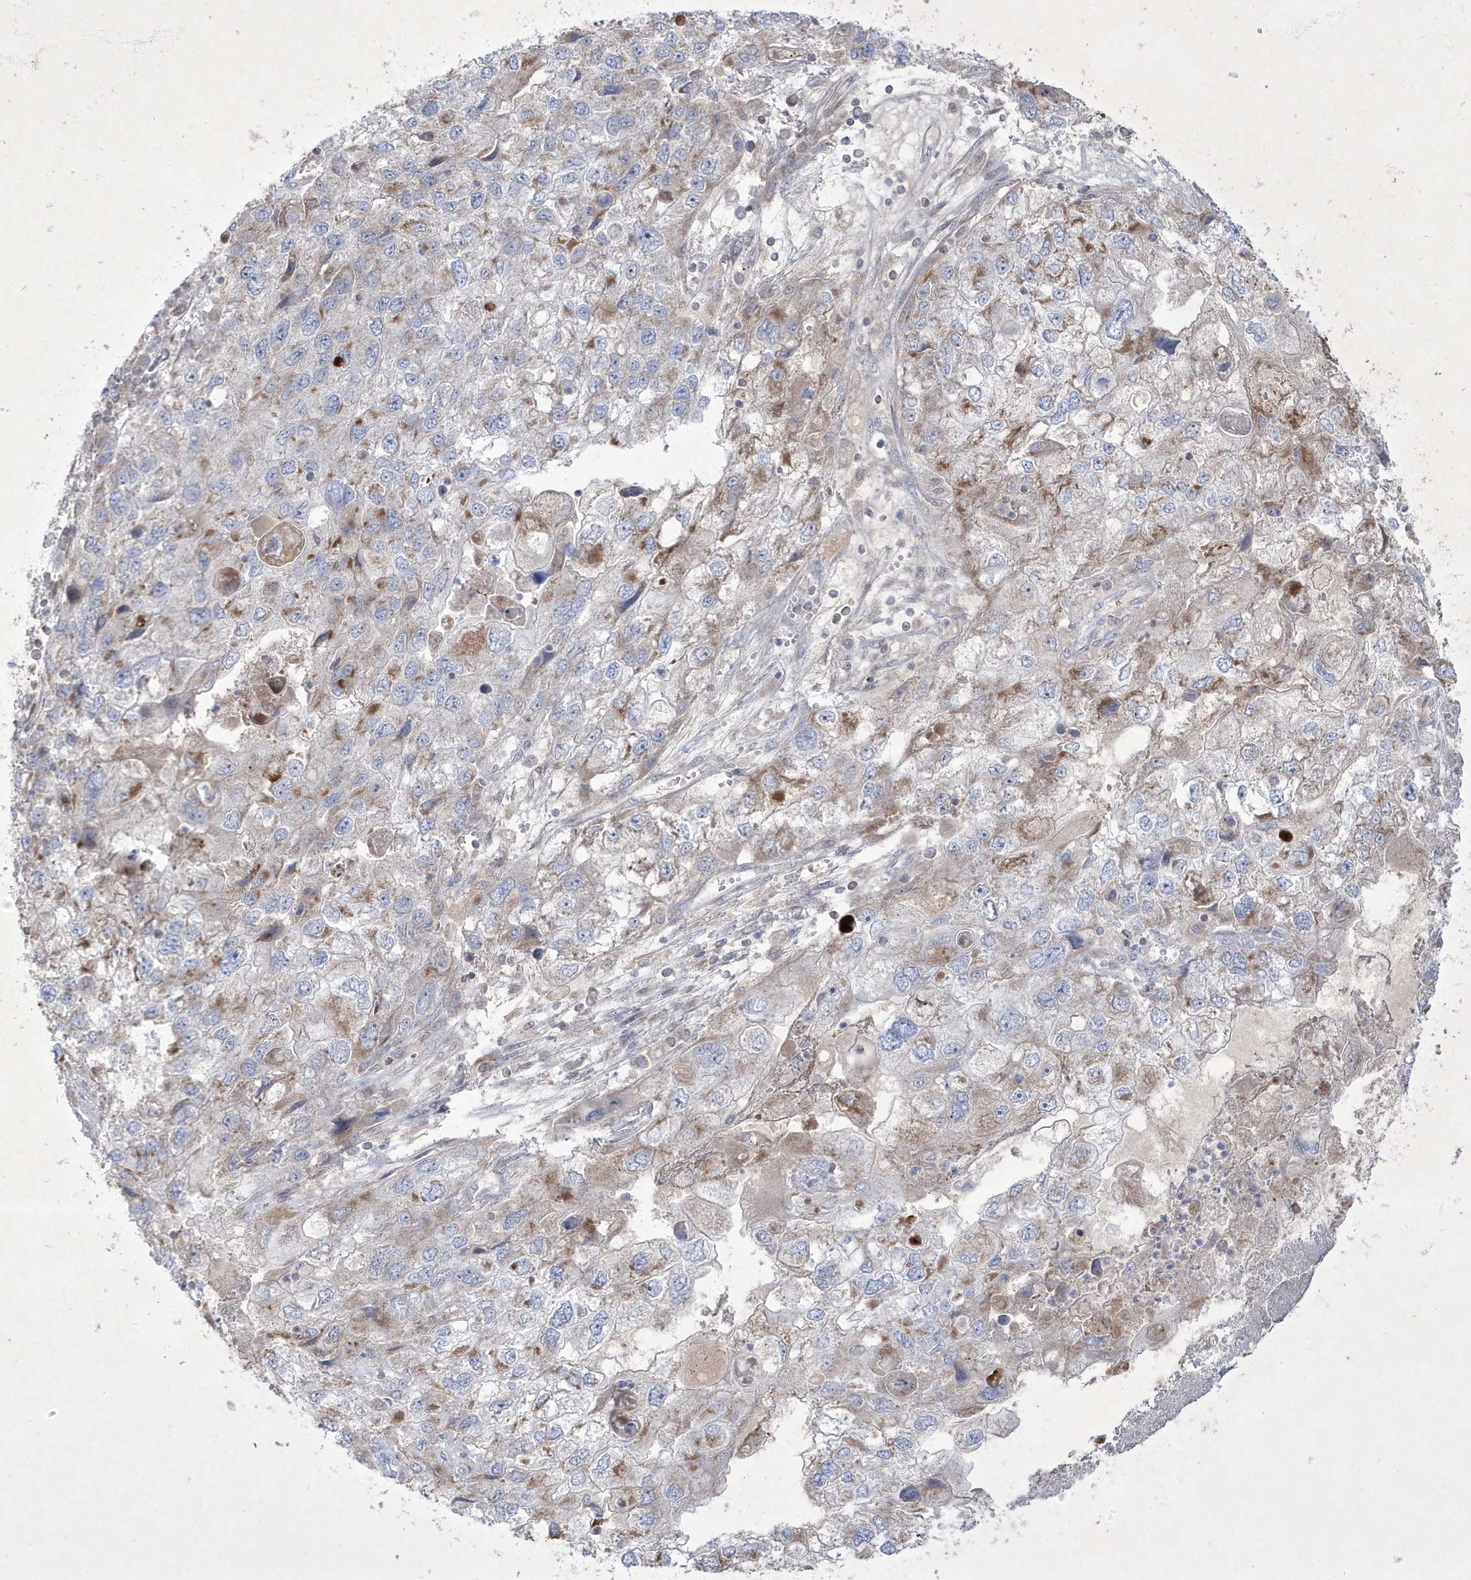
{"staining": {"intensity": "moderate", "quantity": "<25%", "location": "cytoplasmic/membranous"}, "tissue": "endometrial cancer", "cell_type": "Tumor cells", "image_type": "cancer", "snomed": [{"axis": "morphology", "description": "Adenocarcinoma, NOS"}, {"axis": "topography", "description": "Endometrium"}], "caption": "Immunohistochemical staining of human endometrial adenocarcinoma displays moderate cytoplasmic/membranous protein staining in approximately <25% of tumor cells.", "gene": "ADAMTSL3", "patient": {"sex": "female", "age": 49}}